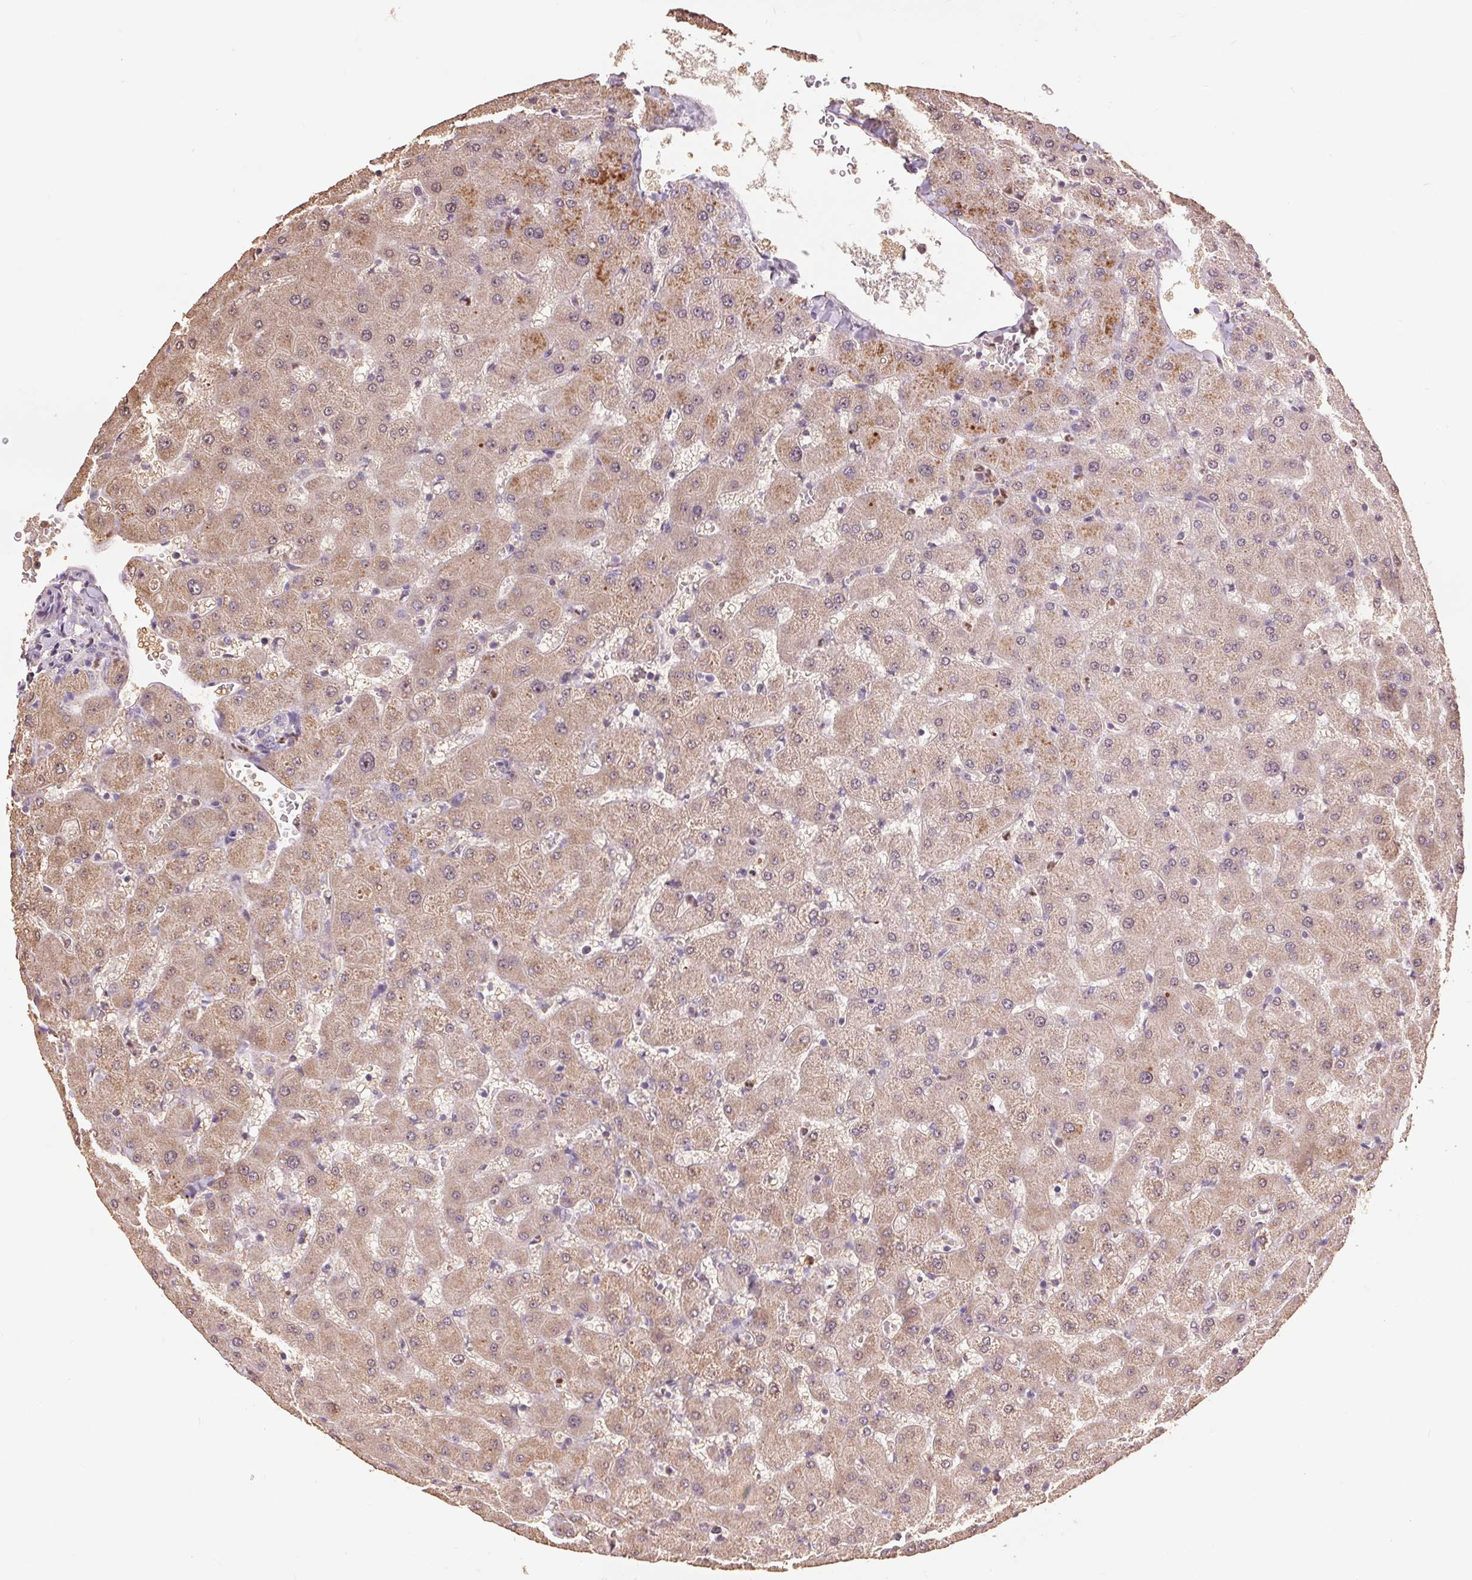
{"staining": {"intensity": "negative", "quantity": "none", "location": "none"}, "tissue": "liver", "cell_type": "Cholangiocytes", "image_type": "normal", "snomed": [{"axis": "morphology", "description": "Normal tissue, NOS"}, {"axis": "topography", "description": "Liver"}], "caption": "An IHC photomicrograph of unremarkable liver is shown. There is no staining in cholangiocytes of liver. Brightfield microscopy of immunohistochemistry (IHC) stained with DAB (3,3'-diaminobenzidine) (brown) and hematoxylin (blue), captured at high magnification.", "gene": "RANBP3L", "patient": {"sex": "female", "age": 63}}